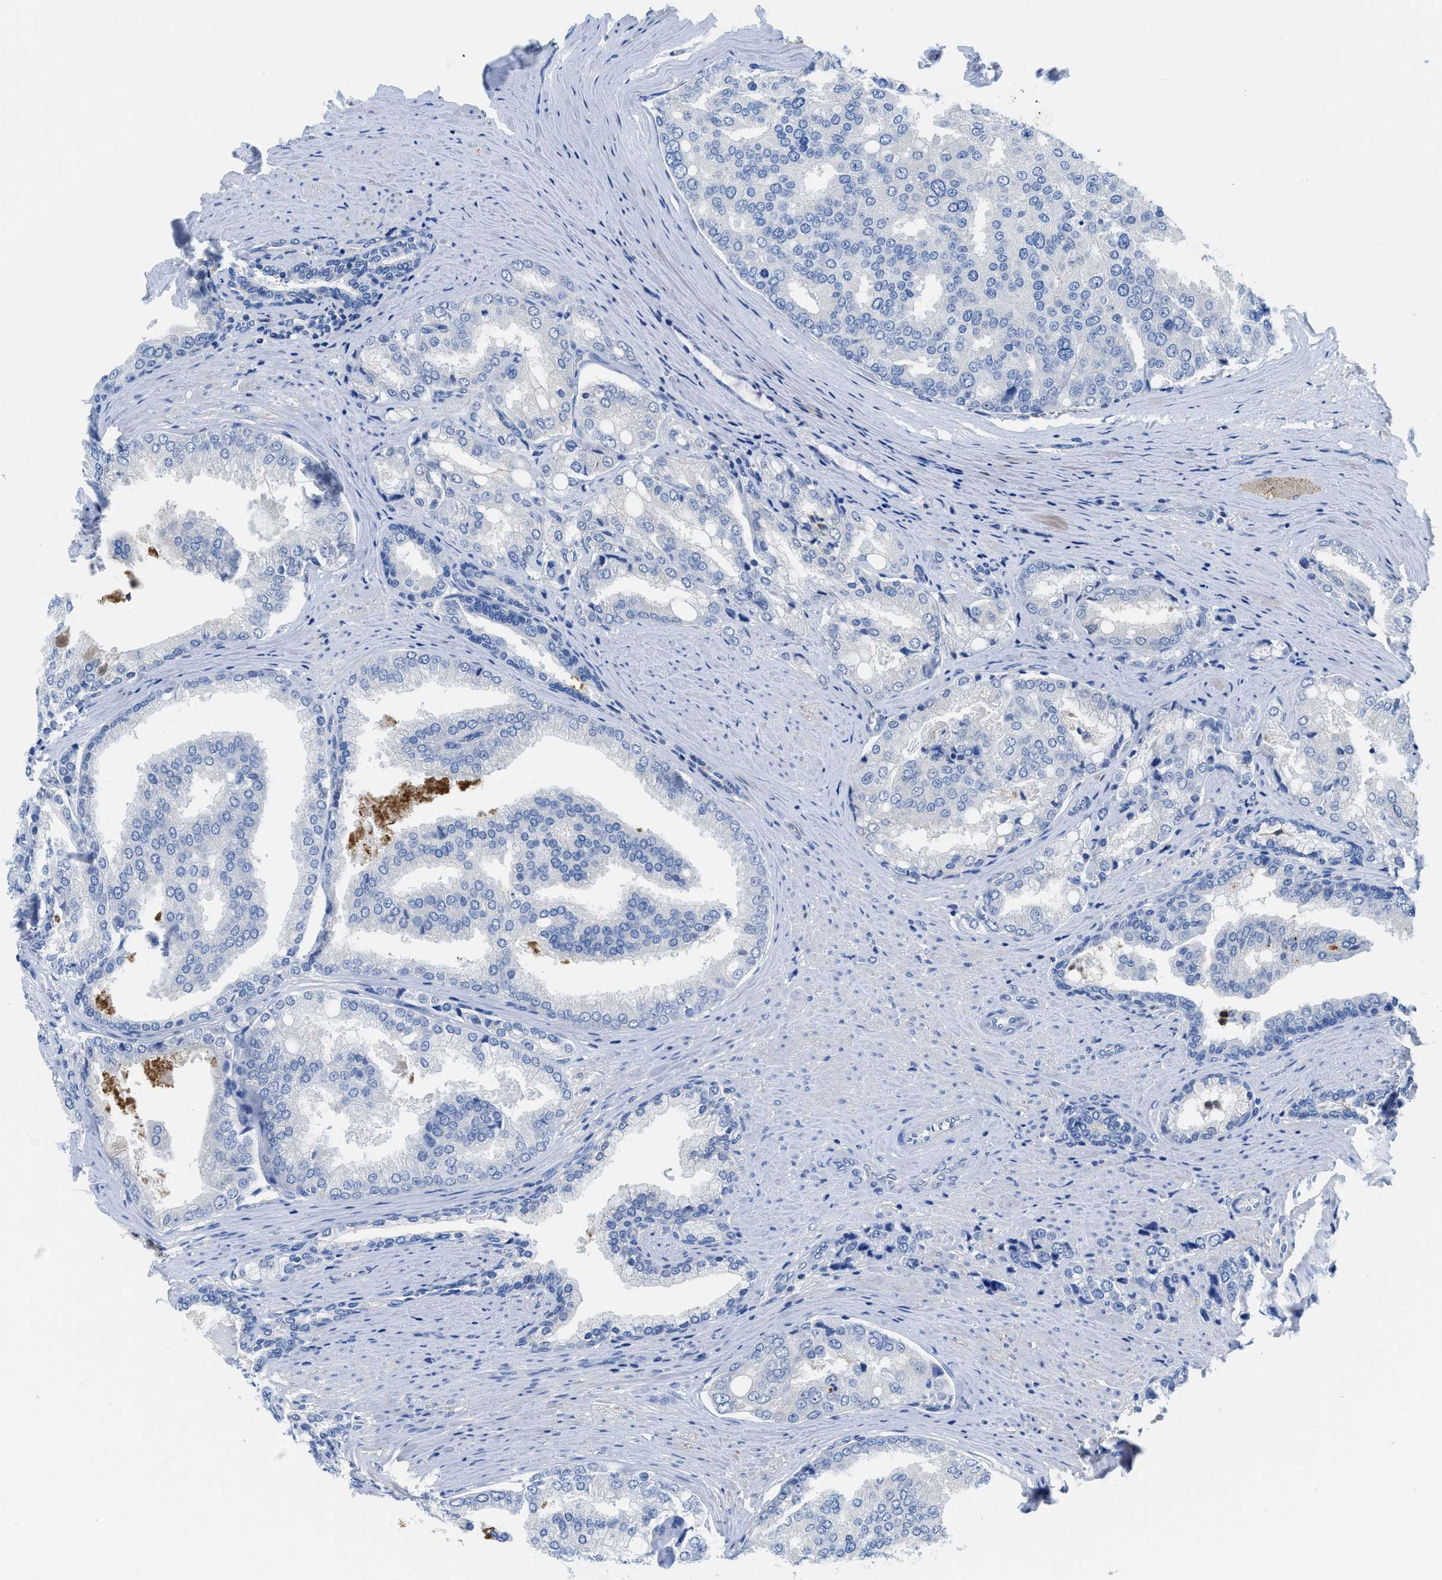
{"staining": {"intensity": "negative", "quantity": "none", "location": "none"}, "tissue": "prostate cancer", "cell_type": "Tumor cells", "image_type": "cancer", "snomed": [{"axis": "morphology", "description": "Adenocarcinoma, High grade"}, {"axis": "topography", "description": "Prostate"}], "caption": "A histopathology image of adenocarcinoma (high-grade) (prostate) stained for a protein displays no brown staining in tumor cells.", "gene": "NEB", "patient": {"sex": "male", "age": 50}}